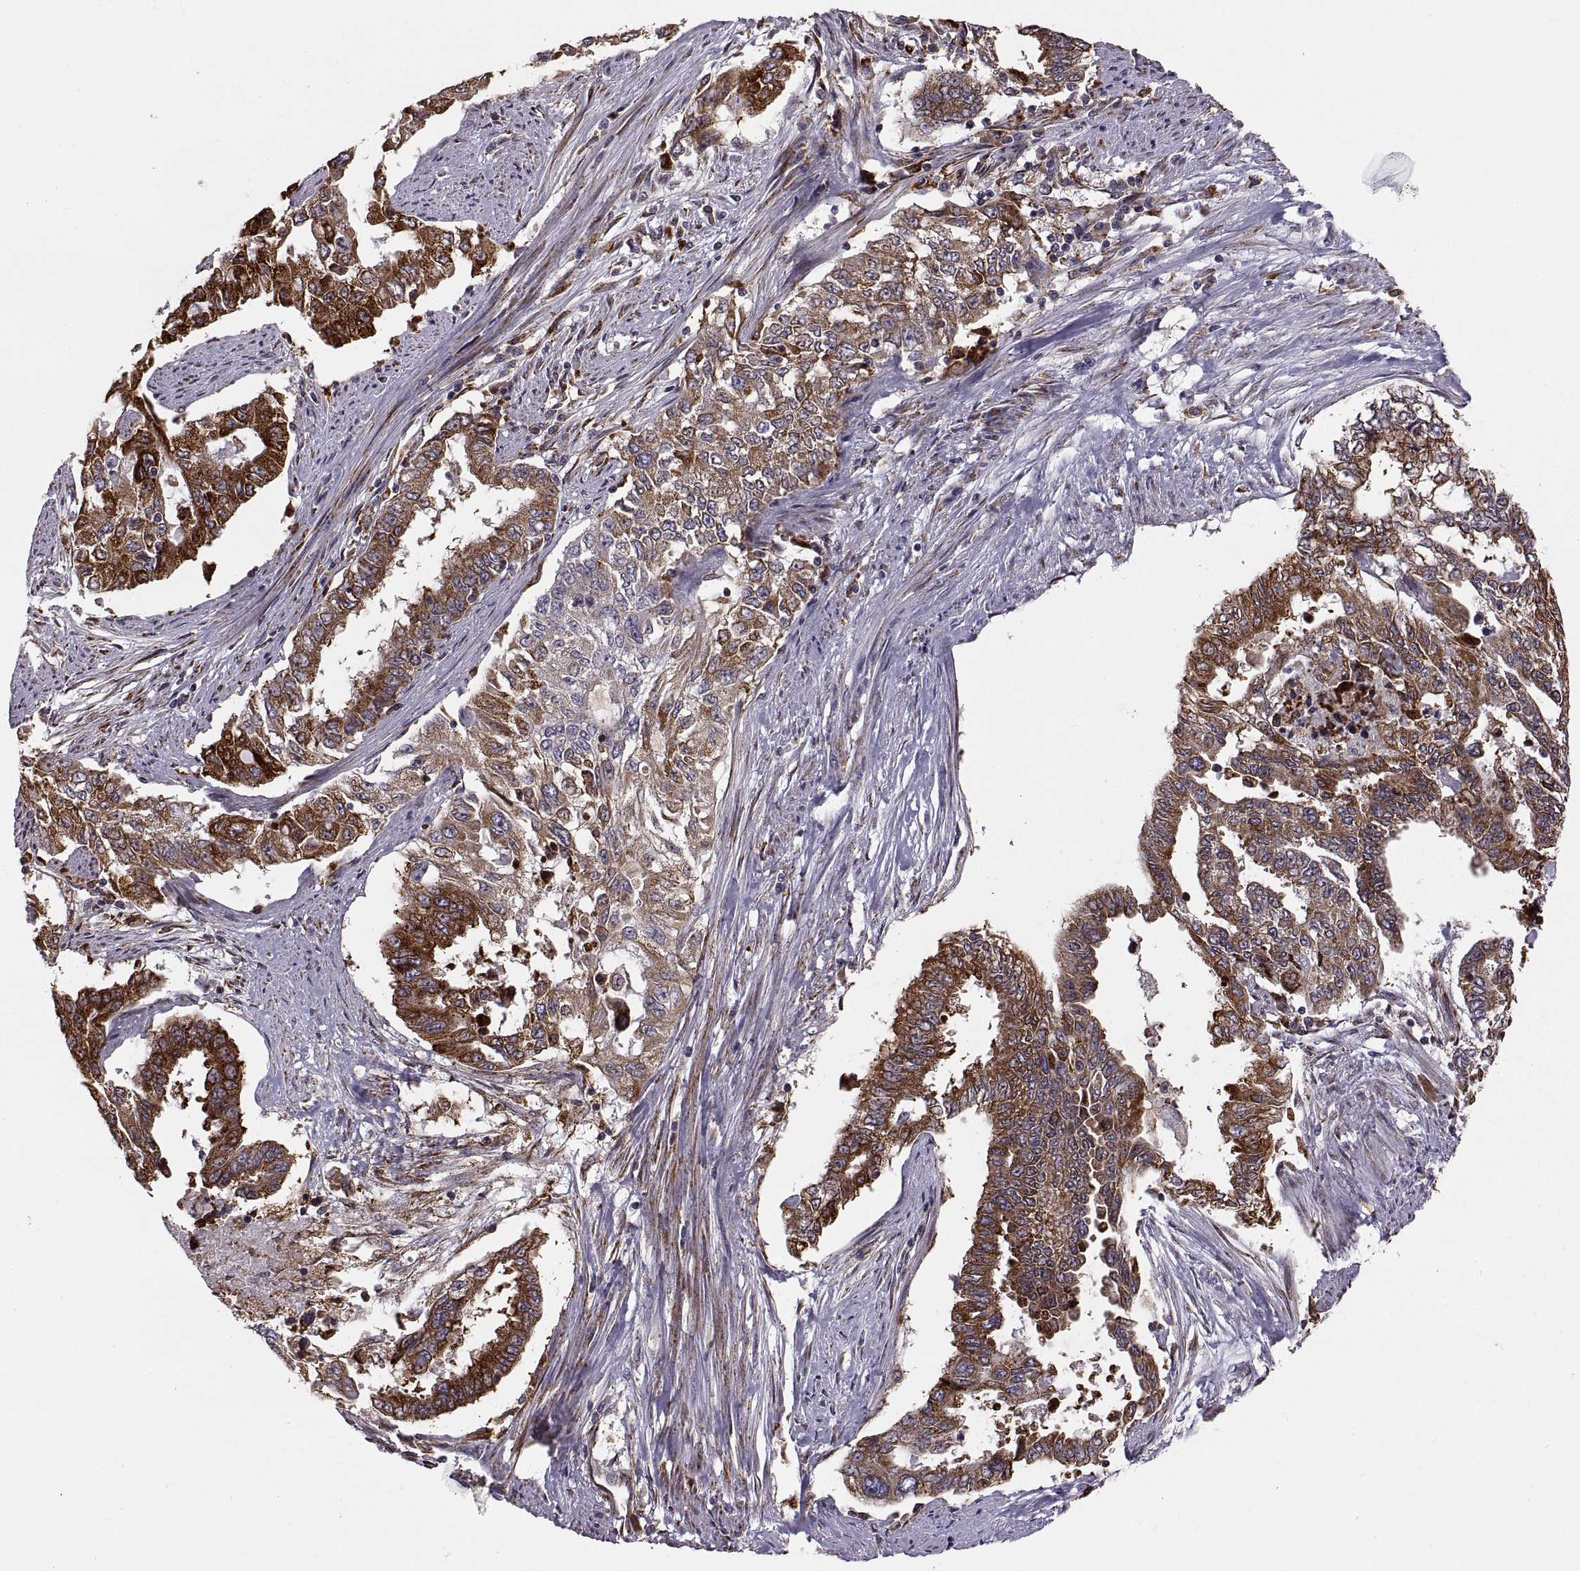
{"staining": {"intensity": "strong", "quantity": ">75%", "location": "cytoplasmic/membranous"}, "tissue": "endometrial cancer", "cell_type": "Tumor cells", "image_type": "cancer", "snomed": [{"axis": "morphology", "description": "Adenocarcinoma, NOS"}, {"axis": "topography", "description": "Uterus"}], "caption": "IHC (DAB (3,3'-diaminobenzidine)) staining of endometrial adenocarcinoma reveals strong cytoplasmic/membranous protein staining in about >75% of tumor cells.", "gene": "PLEKHB2", "patient": {"sex": "female", "age": 59}}